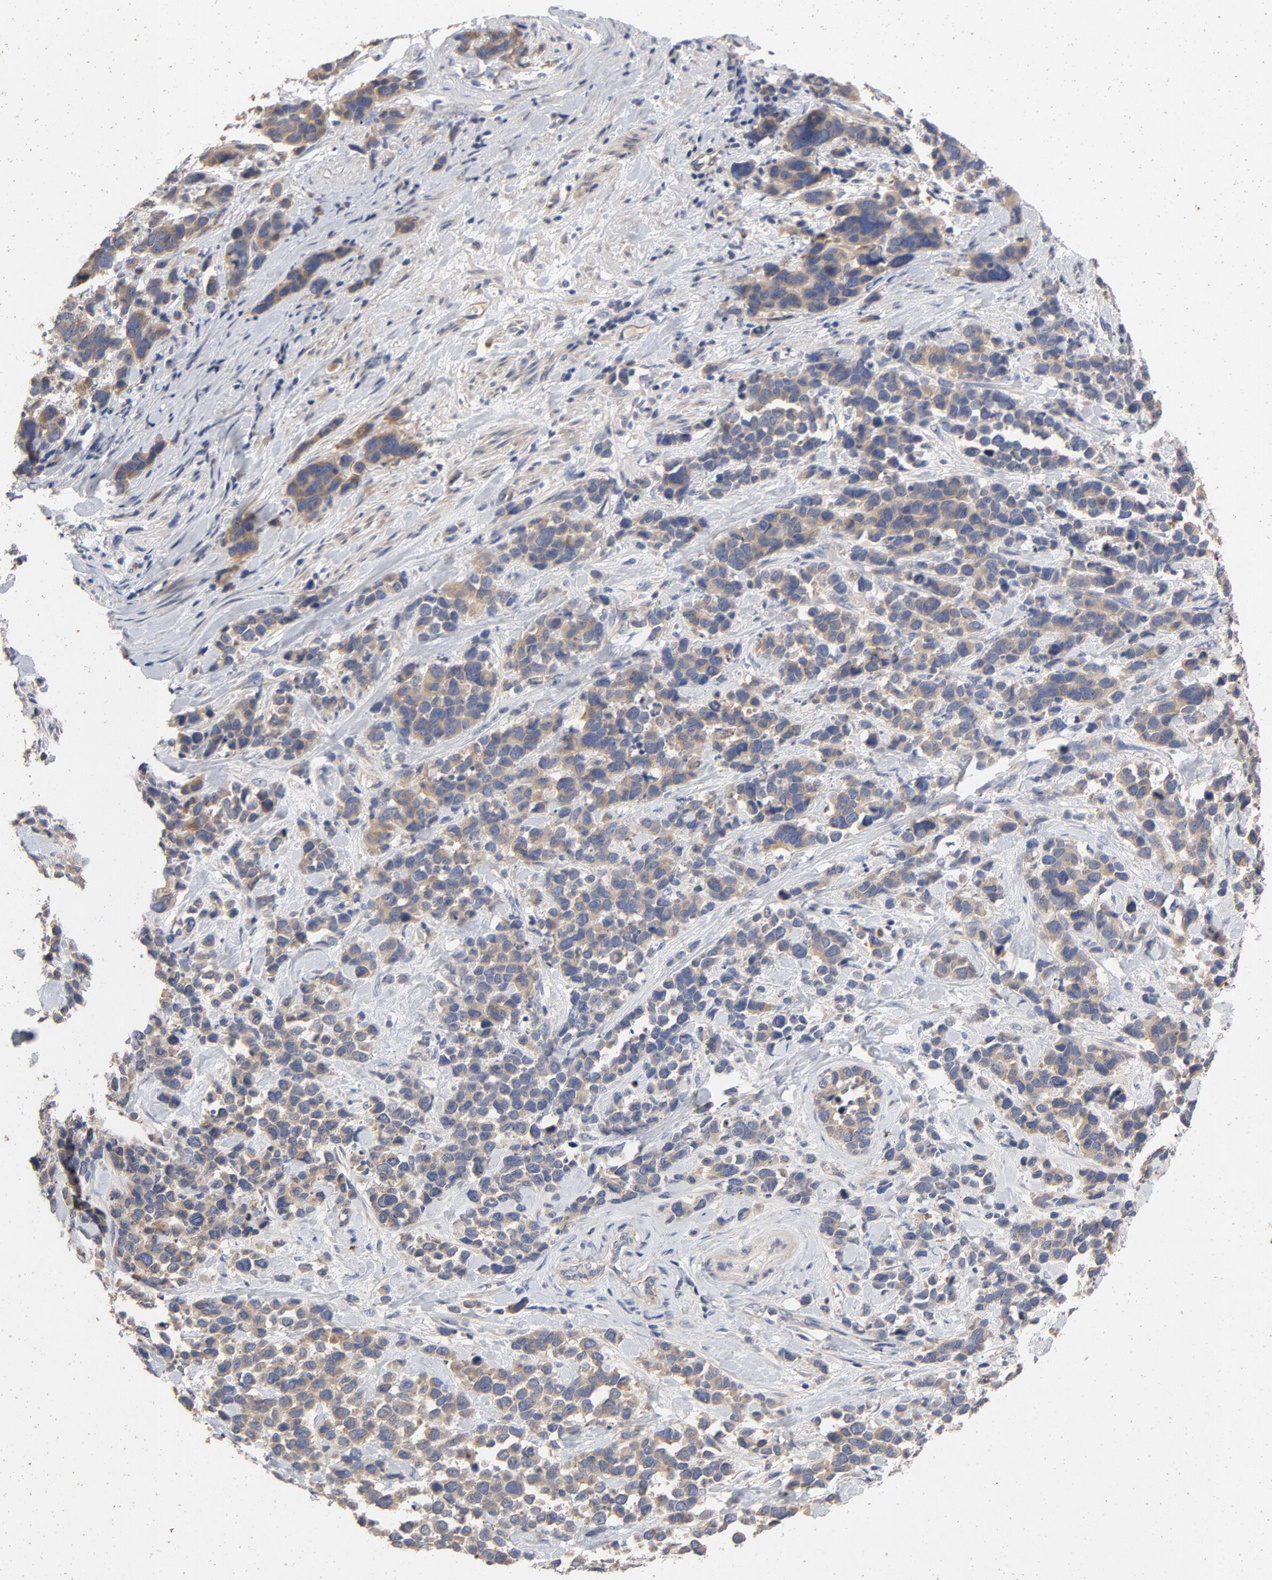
{"staining": {"intensity": "weak", "quantity": ">75%", "location": "cytoplasmic/membranous"}, "tissue": "stomach cancer", "cell_type": "Tumor cells", "image_type": "cancer", "snomed": [{"axis": "morphology", "description": "Adenocarcinoma, NOS"}, {"axis": "topography", "description": "Stomach, upper"}], "caption": "Stomach cancer was stained to show a protein in brown. There is low levels of weak cytoplasmic/membranous expression in about >75% of tumor cells. (Brightfield microscopy of DAB IHC at high magnification).", "gene": "CCDC134", "patient": {"sex": "male", "age": 71}}